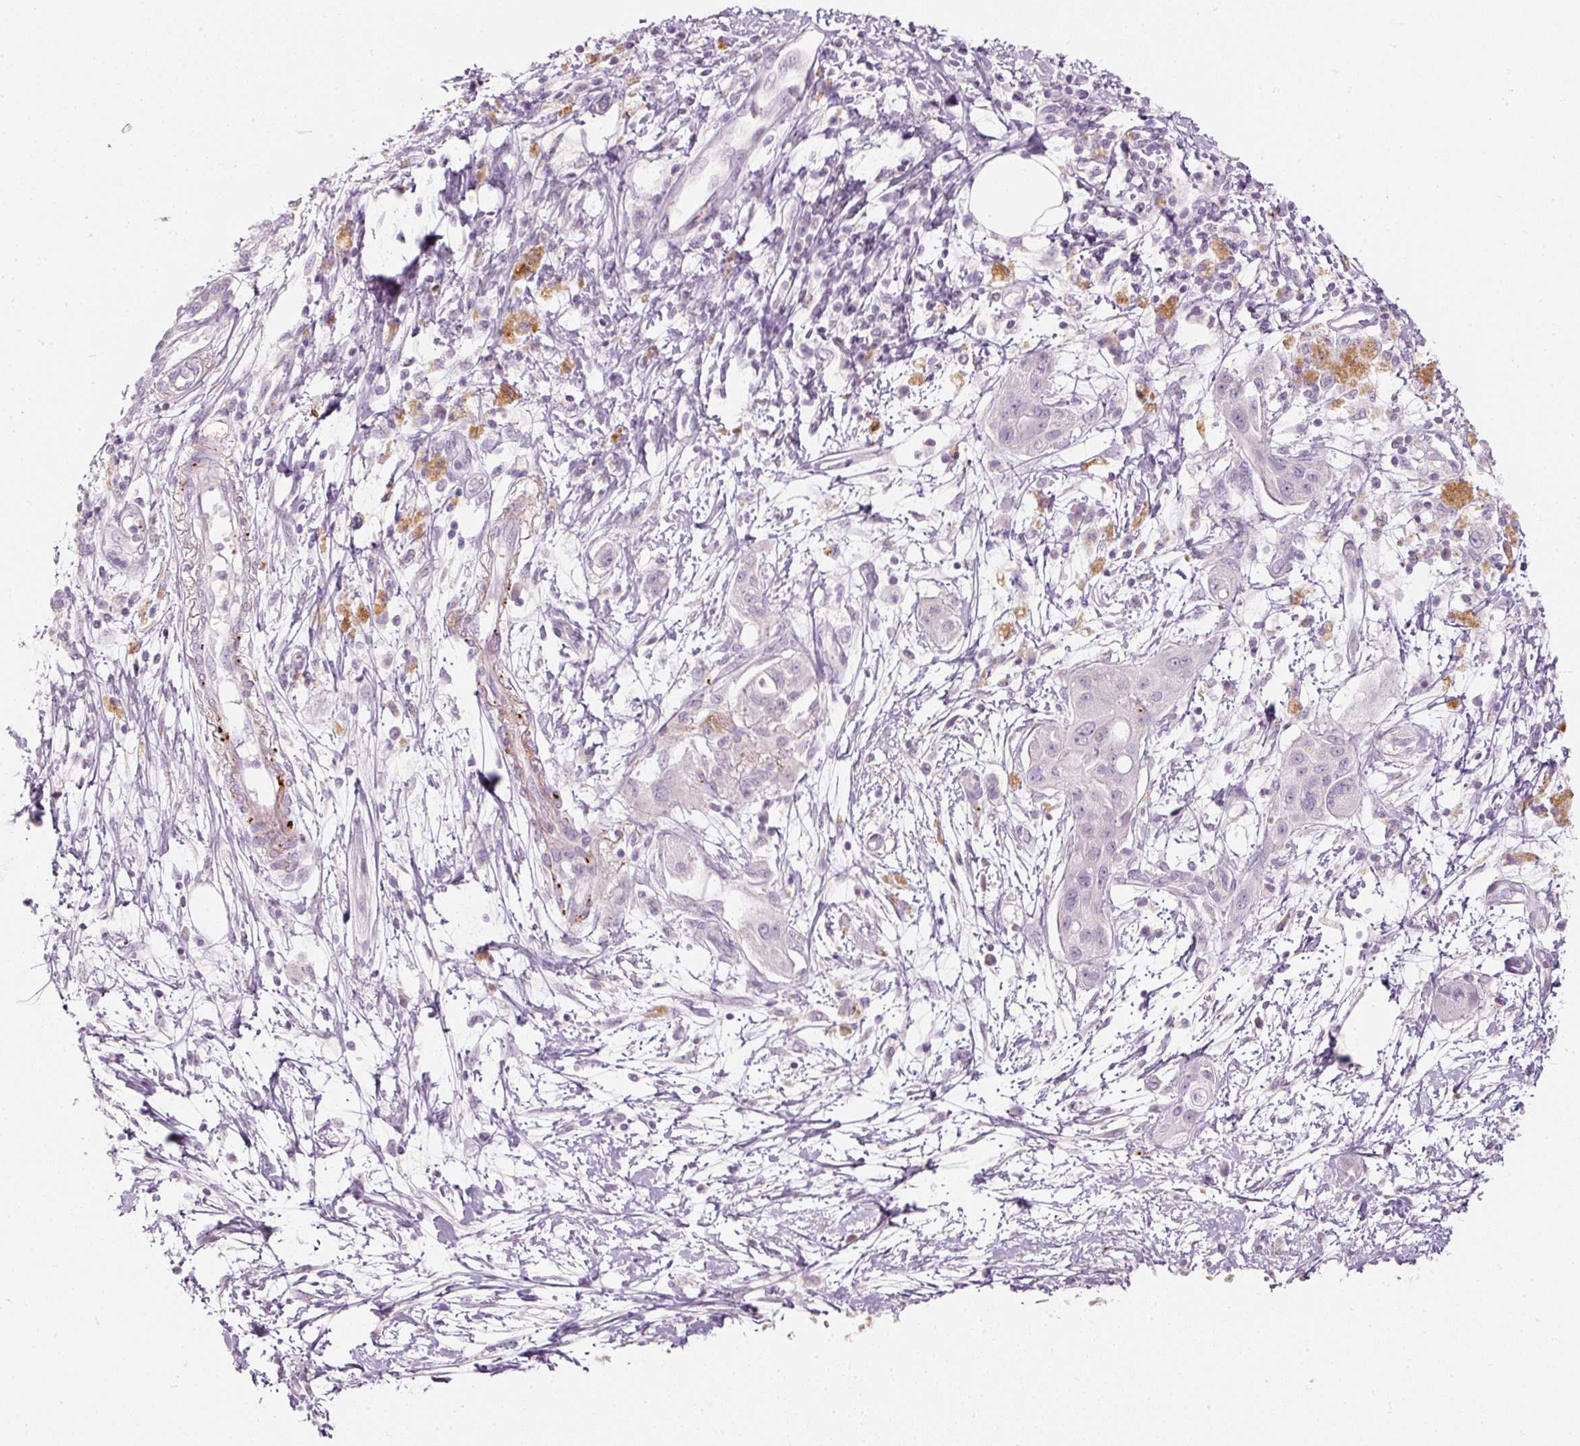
{"staining": {"intensity": "negative", "quantity": "none", "location": "none"}, "tissue": "pancreatic cancer", "cell_type": "Tumor cells", "image_type": "cancer", "snomed": [{"axis": "morphology", "description": "Adenocarcinoma, NOS"}, {"axis": "topography", "description": "Pancreas"}], "caption": "IHC of human pancreatic cancer shows no staining in tumor cells.", "gene": "LECT2", "patient": {"sex": "male", "age": 68}}